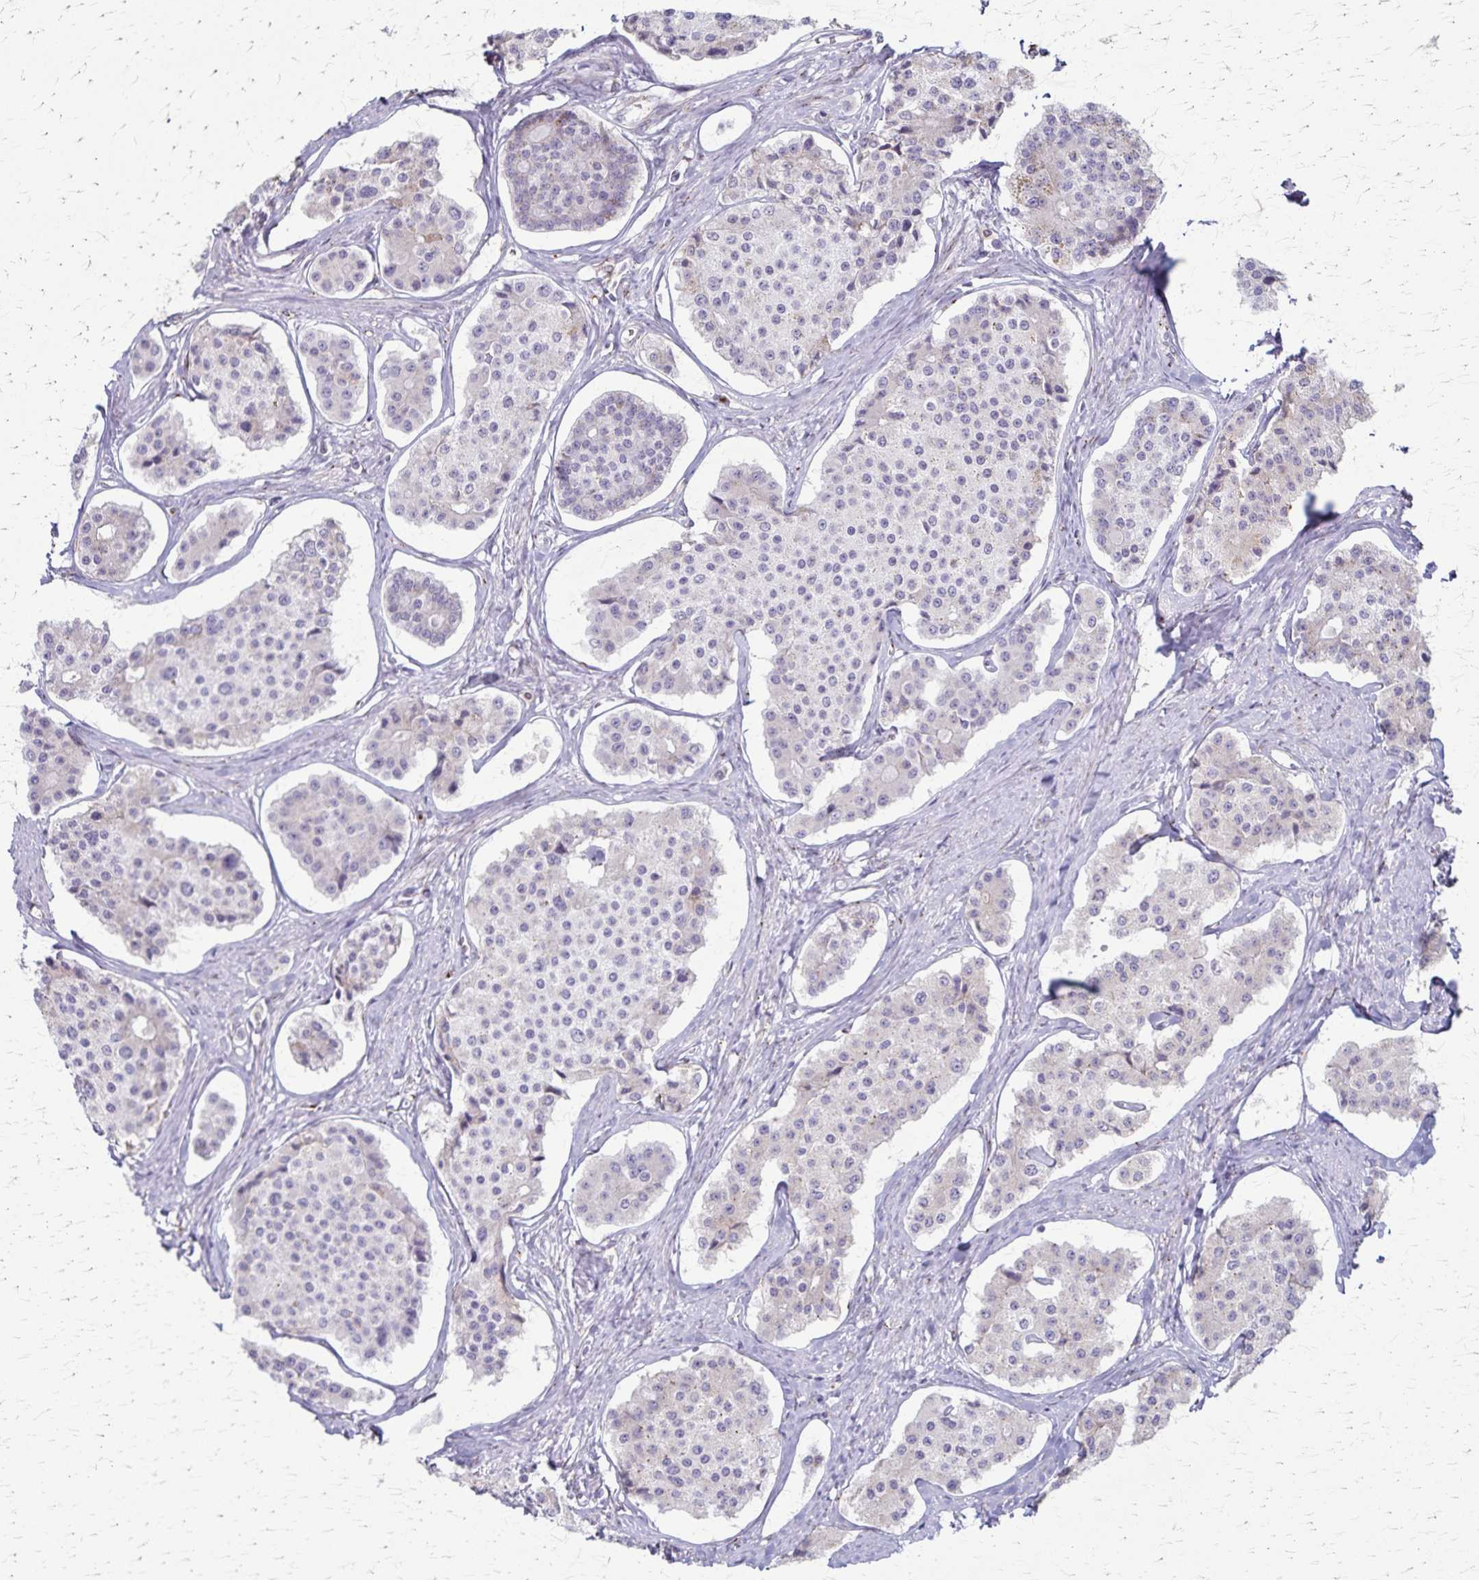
{"staining": {"intensity": "negative", "quantity": "none", "location": "none"}, "tissue": "carcinoid", "cell_type": "Tumor cells", "image_type": "cancer", "snomed": [{"axis": "morphology", "description": "Carcinoid, malignant, NOS"}, {"axis": "topography", "description": "Small intestine"}], "caption": "The photomicrograph demonstrates no staining of tumor cells in carcinoid (malignant). The staining was performed using DAB to visualize the protein expression in brown, while the nuclei were stained in blue with hematoxylin (Magnification: 20x).", "gene": "MCFD2", "patient": {"sex": "female", "age": 65}}